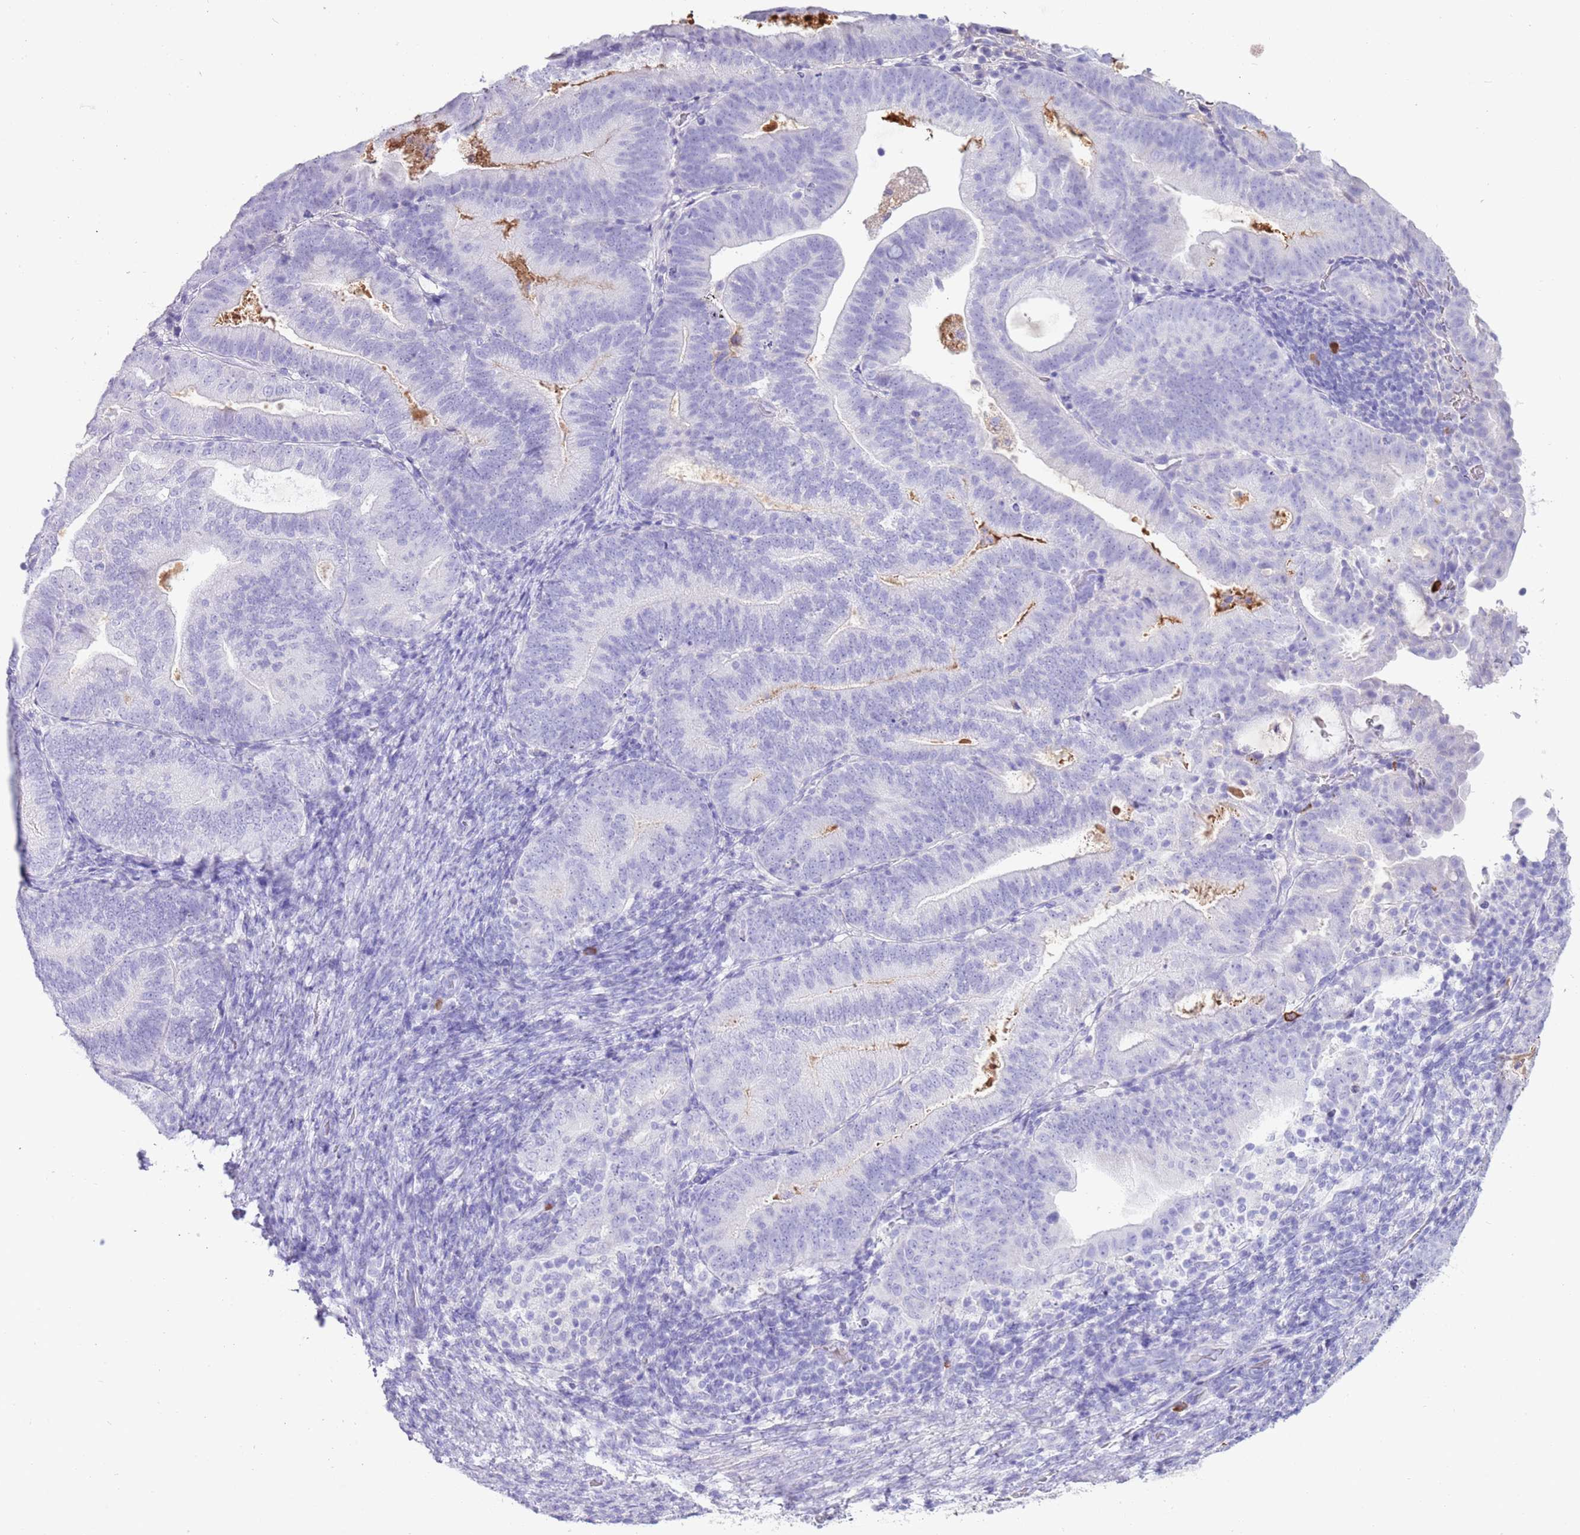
{"staining": {"intensity": "negative", "quantity": "none", "location": "none"}, "tissue": "endometrial cancer", "cell_type": "Tumor cells", "image_type": "cancer", "snomed": [{"axis": "morphology", "description": "Adenocarcinoma, NOS"}, {"axis": "topography", "description": "Endometrium"}], "caption": "High power microscopy image of an immunohistochemistry image of endometrial cancer (adenocarcinoma), revealing no significant staining in tumor cells.", "gene": "IGKV3D-11", "patient": {"sex": "female", "age": 70}}